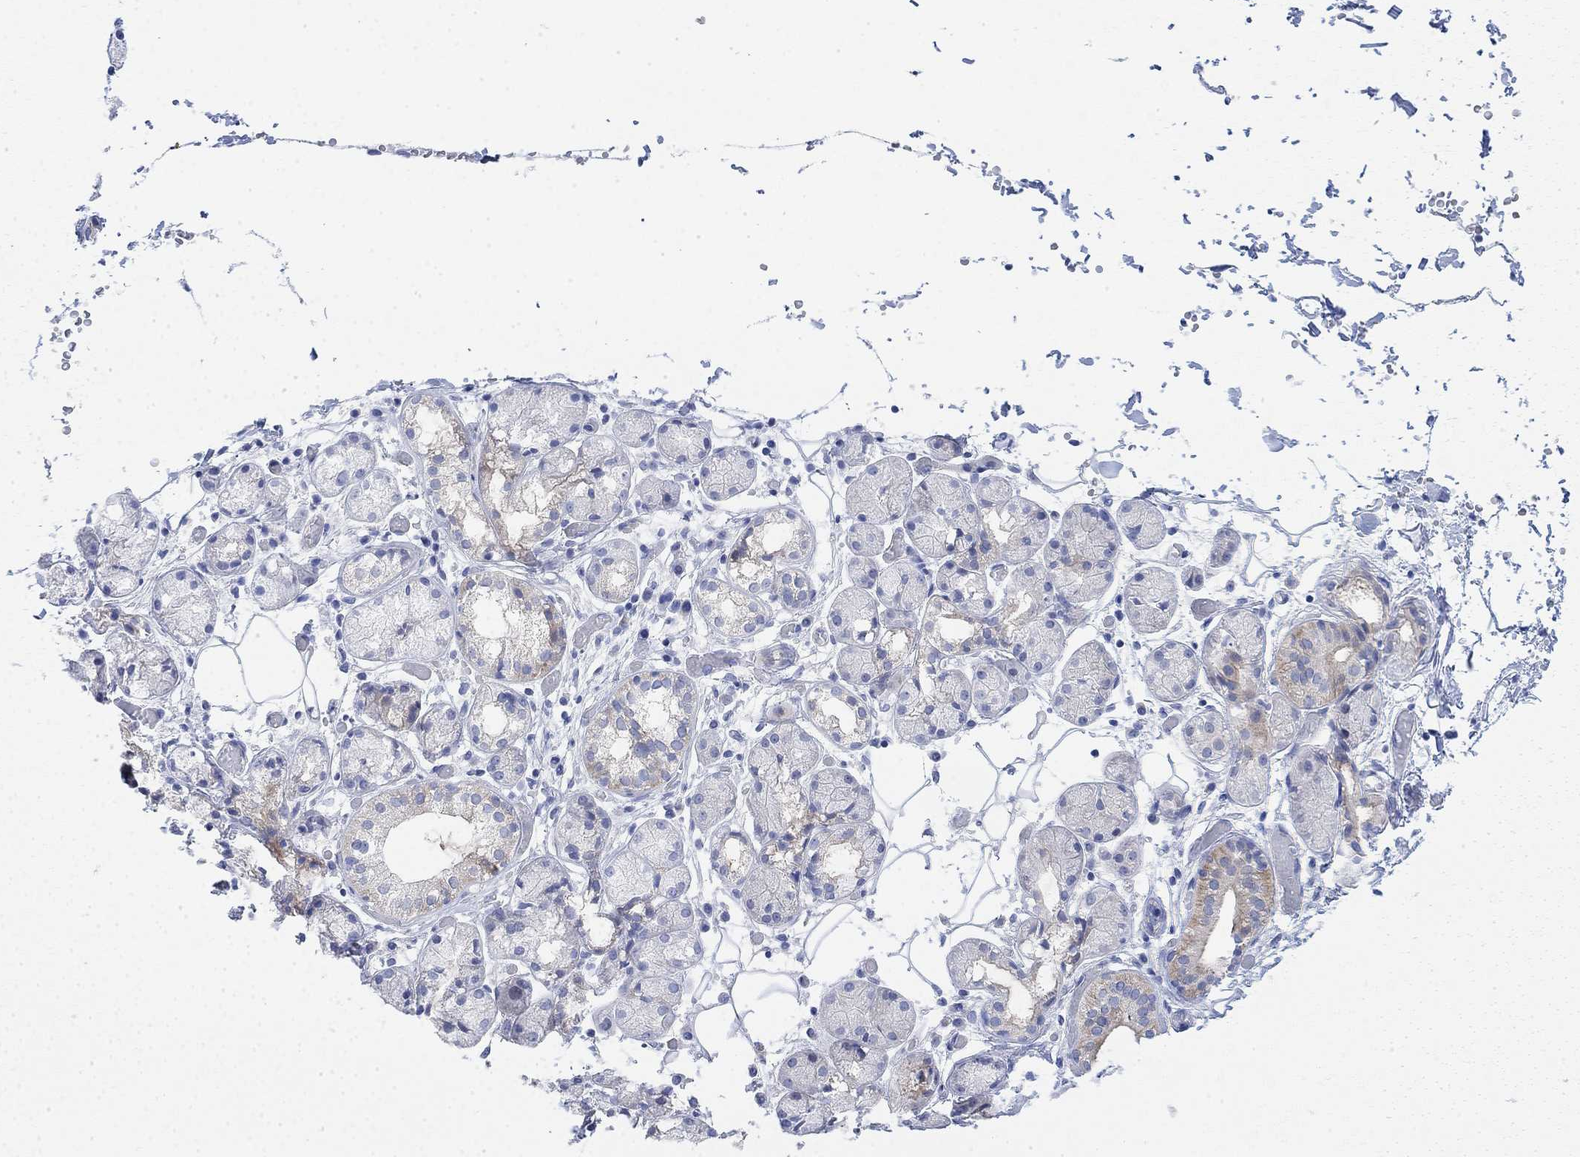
{"staining": {"intensity": "weak", "quantity": "<25%", "location": "cytoplasmic/membranous"}, "tissue": "salivary gland", "cell_type": "Glandular cells", "image_type": "normal", "snomed": [{"axis": "morphology", "description": "Normal tissue, NOS"}, {"axis": "topography", "description": "Salivary gland"}, {"axis": "topography", "description": "Peripheral nerve tissue"}], "caption": "A micrograph of salivary gland stained for a protein shows no brown staining in glandular cells. (Brightfield microscopy of DAB (3,3'-diaminobenzidine) immunohistochemistry (IHC) at high magnification).", "gene": "TLDC2", "patient": {"sex": "male", "age": 71}}